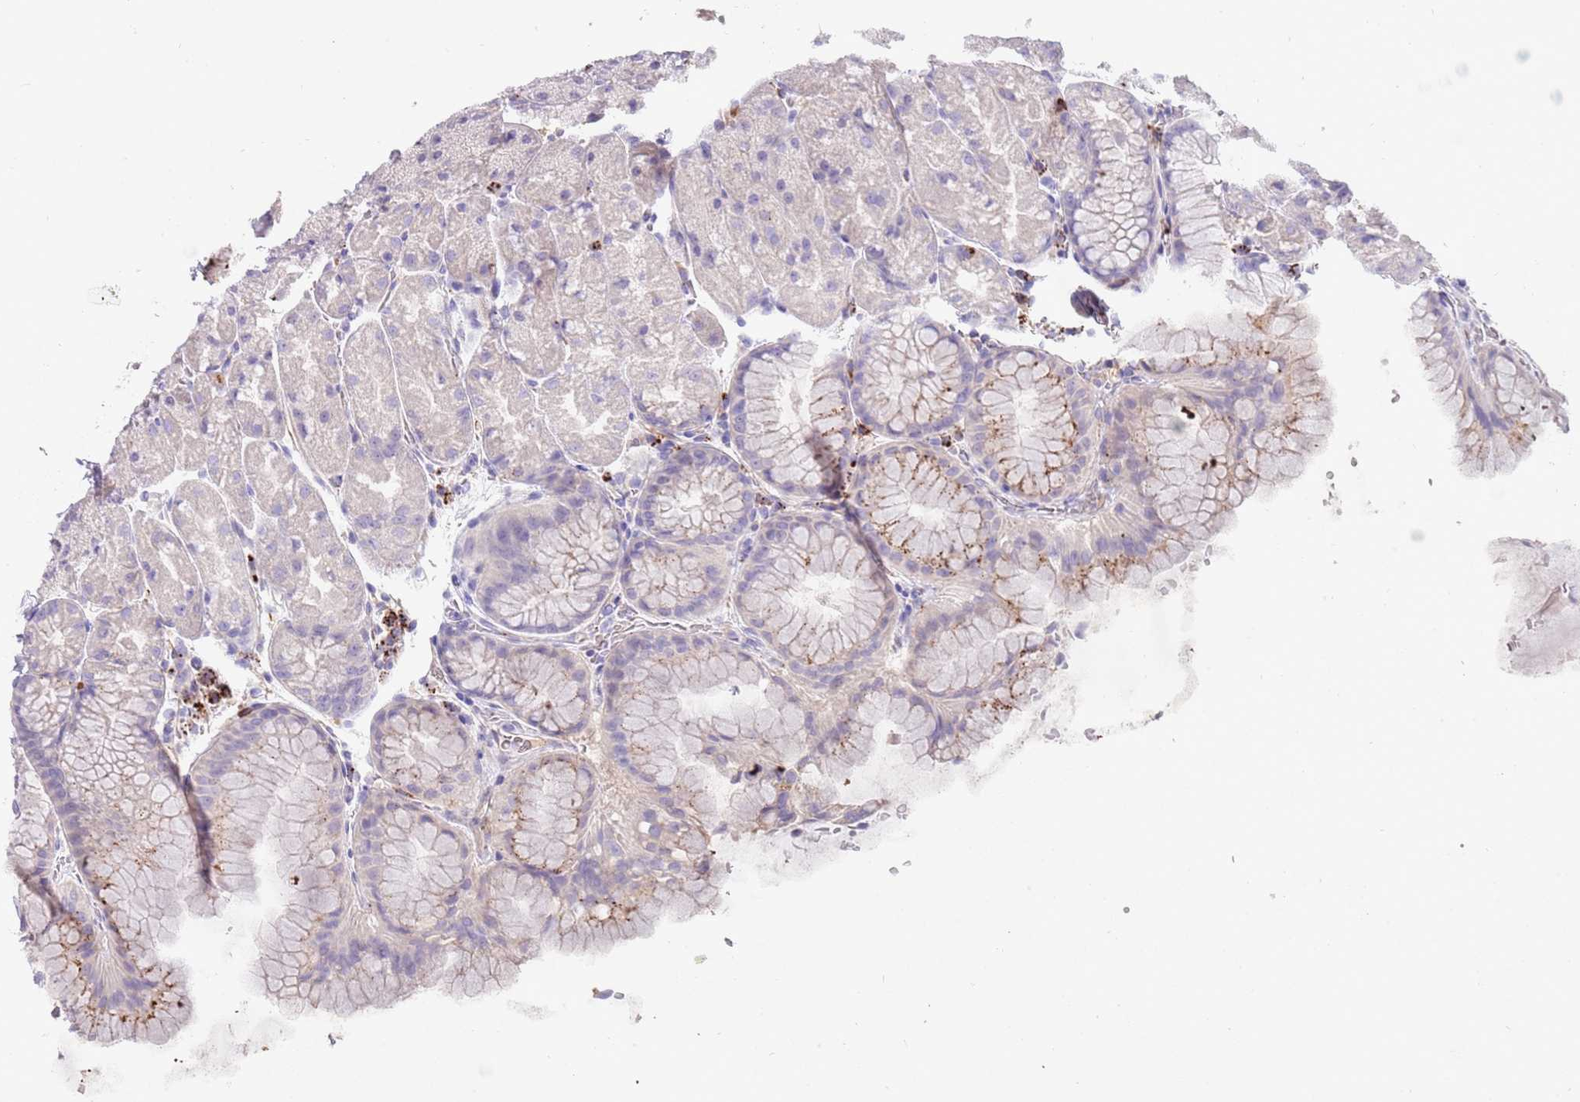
{"staining": {"intensity": "moderate", "quantity": "<25%", "location": "cytoplasmic/membranous"}, "tissue": "stomach", "cell_type": "Glandular cells", "image_type": "normal", "snomed": [{"axis": "morphology", "description": "Normal tissue, NOS"}, {"axis": "topography", "description": "Stomach, upper"}, {"axis": "topography", "description": "Stomach, lower"}], "caption": "This is a photomicrograph of IHC staining of benign stomach, which shows moderate positivity in the cytoplasmic/membranous of glandular cells.", "gene": "LRRN3", "patient": {"sex": "male", "age": 67}}